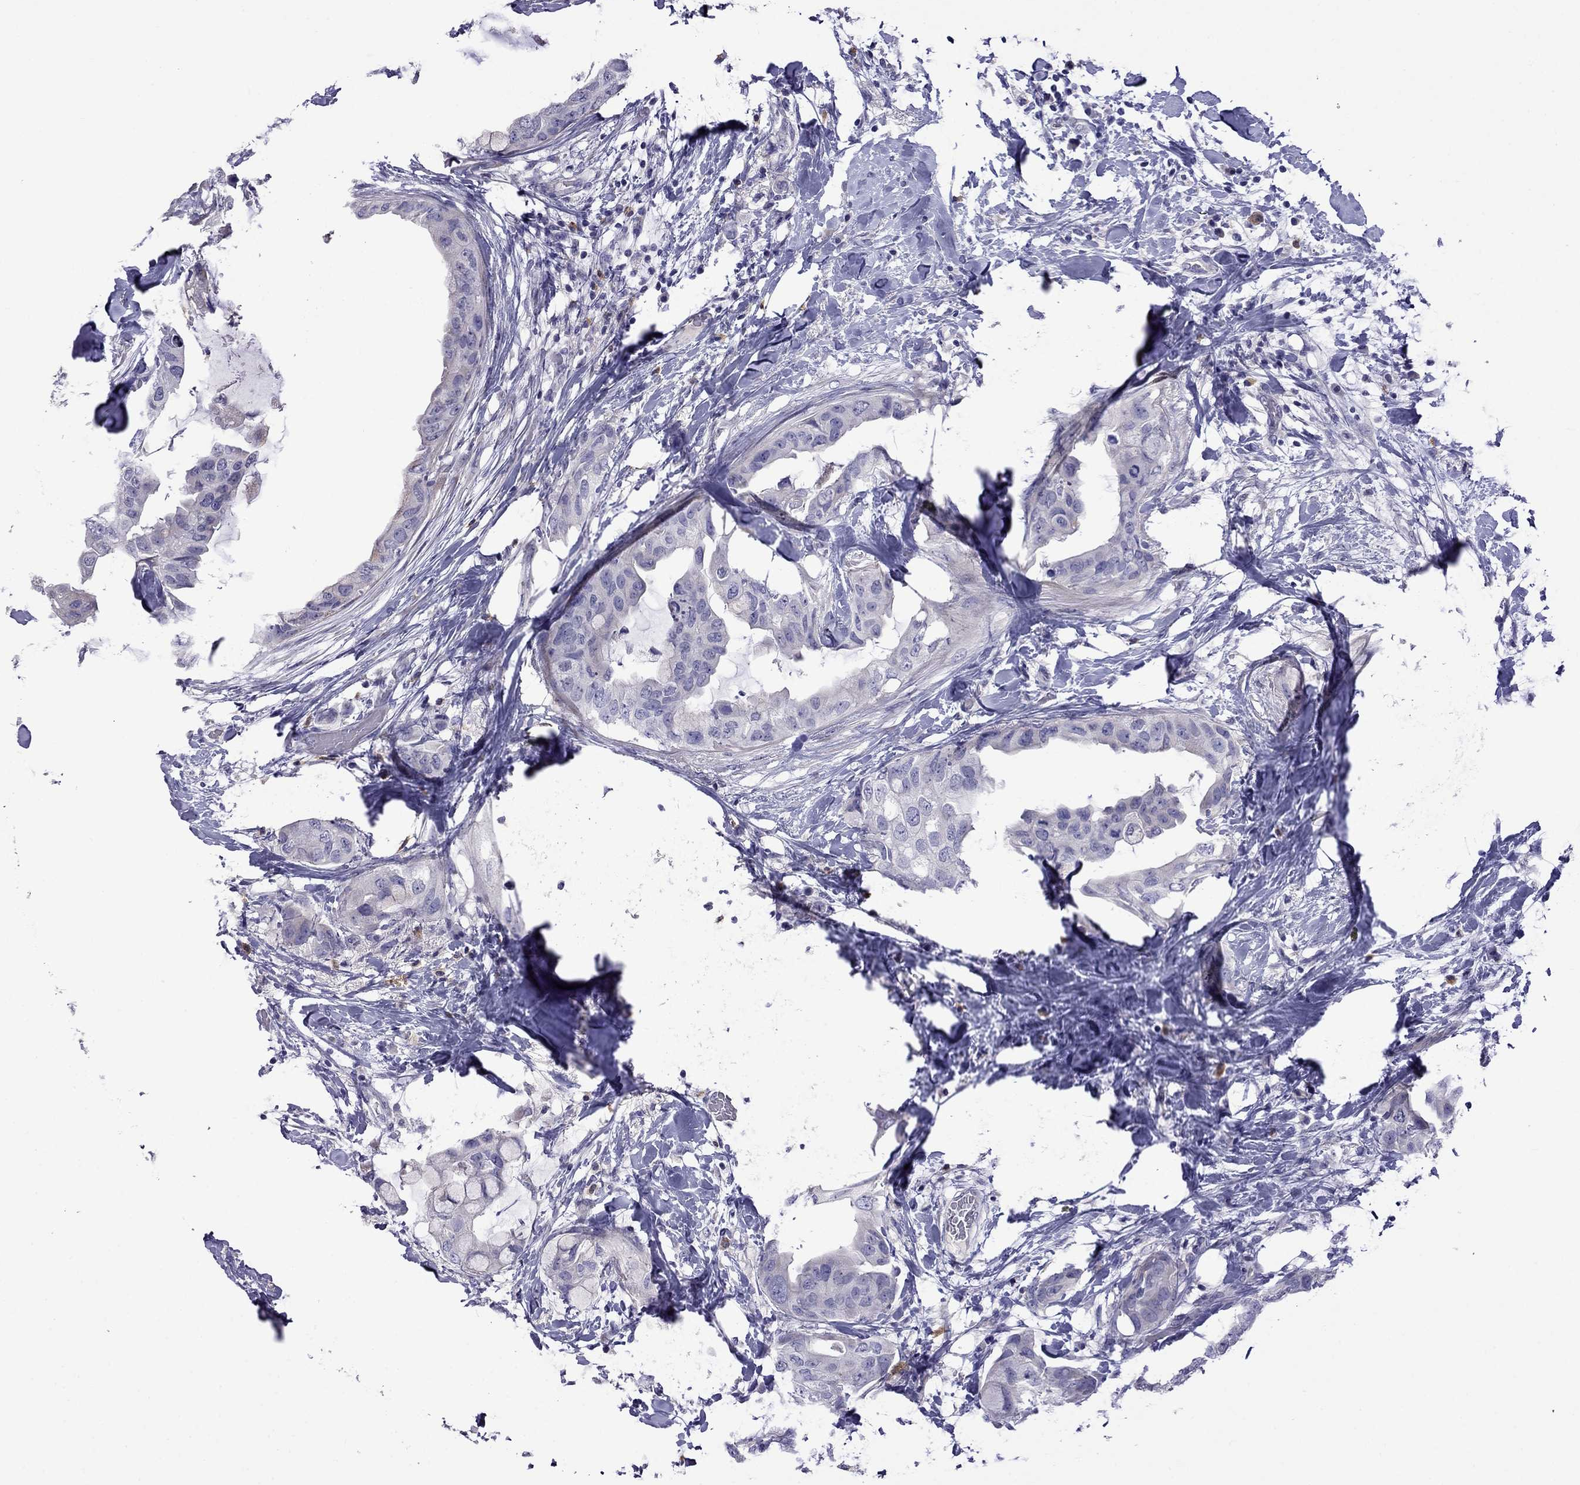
{"staining": {"intensity": "negative", "quantity": "none", "location": "none"}, "tissue": "breast cancer", "cell_type": "Tumor cells", "image_type": "cancer", "snomed": [{"axis": "morphology", "description": "Normal tissue, NOS"}, {"axis": "morphology", "description": "Duct carcinoma"}, {"axis": "topography", "description": "Breast"}], "caption": "This is an immunohistochemistry (IHC) micrograph of breast intraductal carcinoma. There is no staining in tumor cells.", "gene": "STAR", "patient": {"sex": "female", "age": 40}}